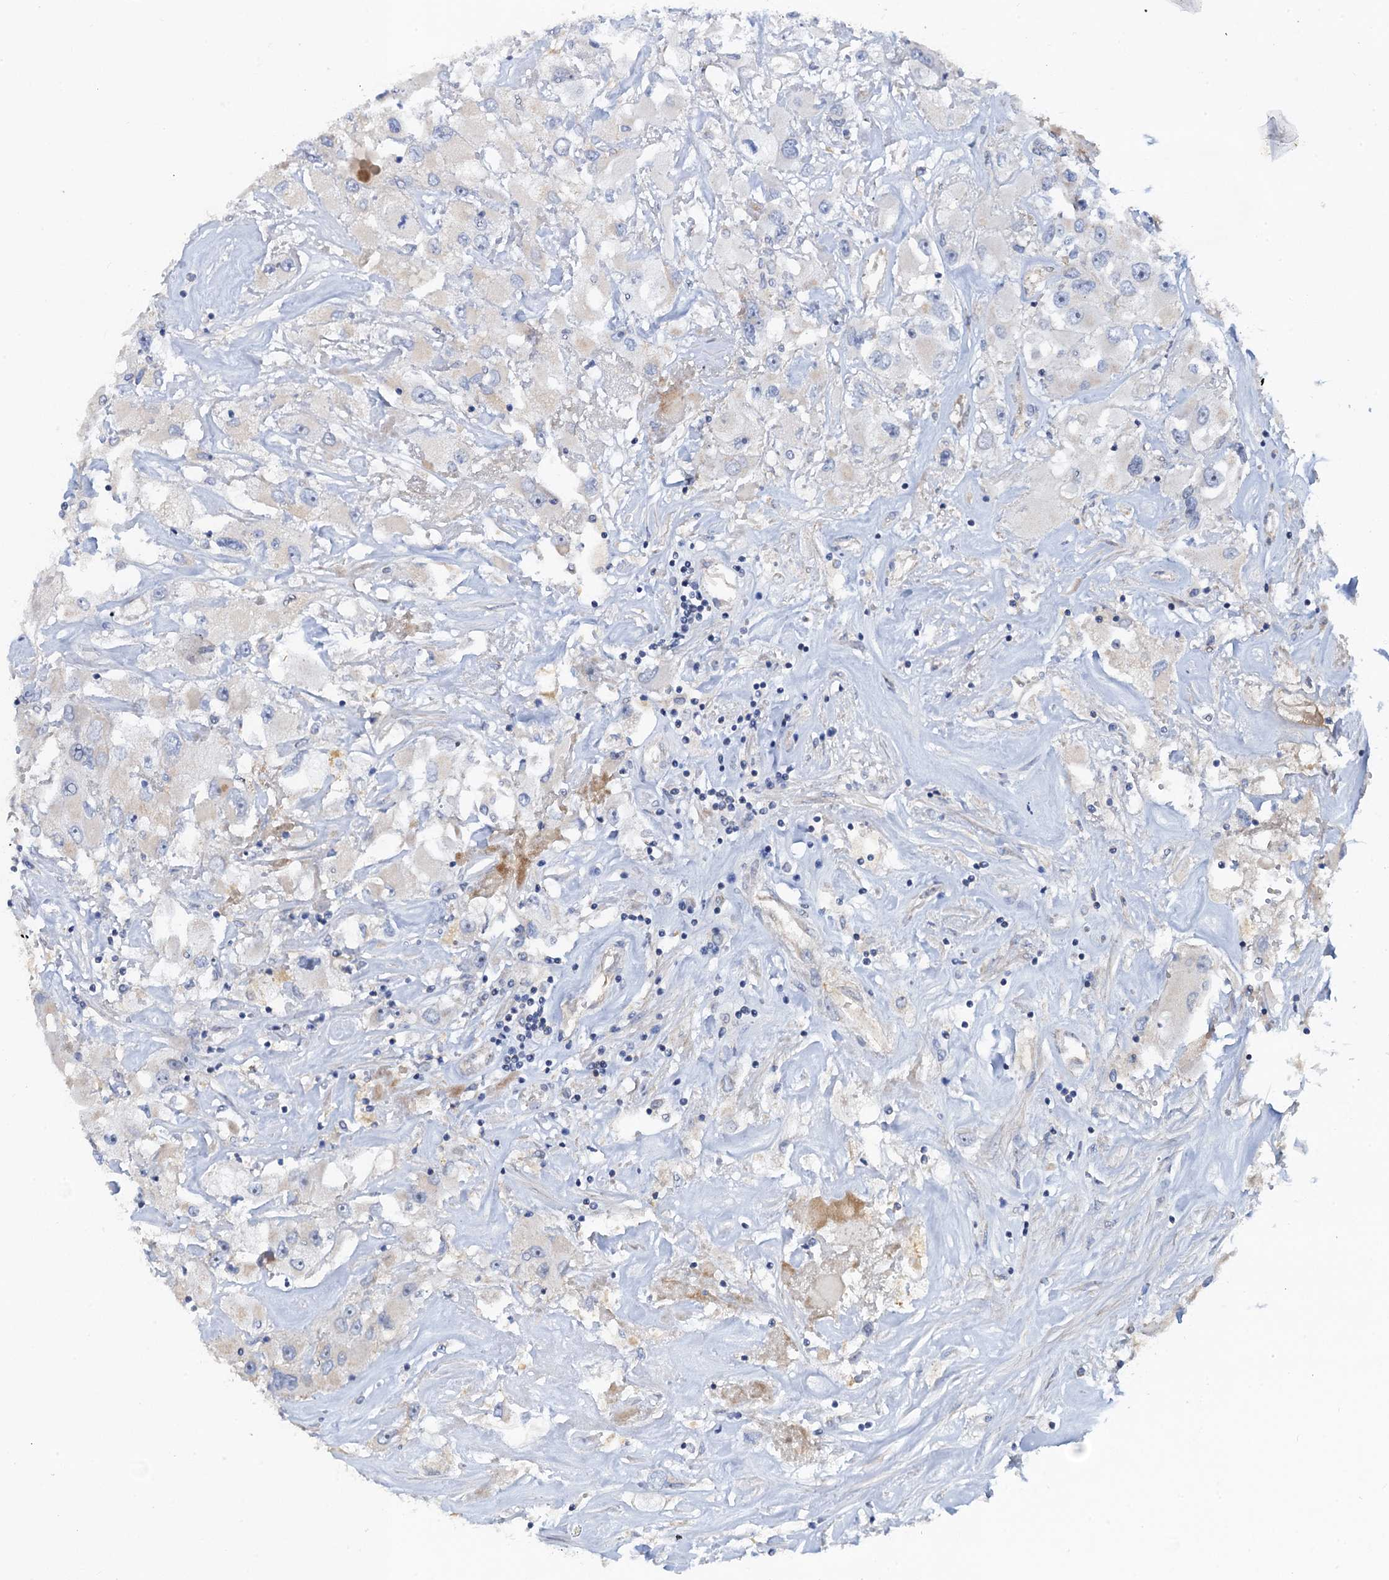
{"staining": {"intensity": "negative", "quantity": "none", "location": "none"}, "tissue": "renal cancer", "cell_type": "Tumor cells", "image_type": "cancer", "snomed": [{"axis": "morphology", "description": "Adenocarcinoma, NOS"}, {"axis": "topography", "description": "Kidney"}], "caption": "This is an immunohistochemistry image of human renal adenocarcinoma. There is no staining in tumor cells.", "gene": "PLLP", "patient": {"sex": "female", "age": 52}}